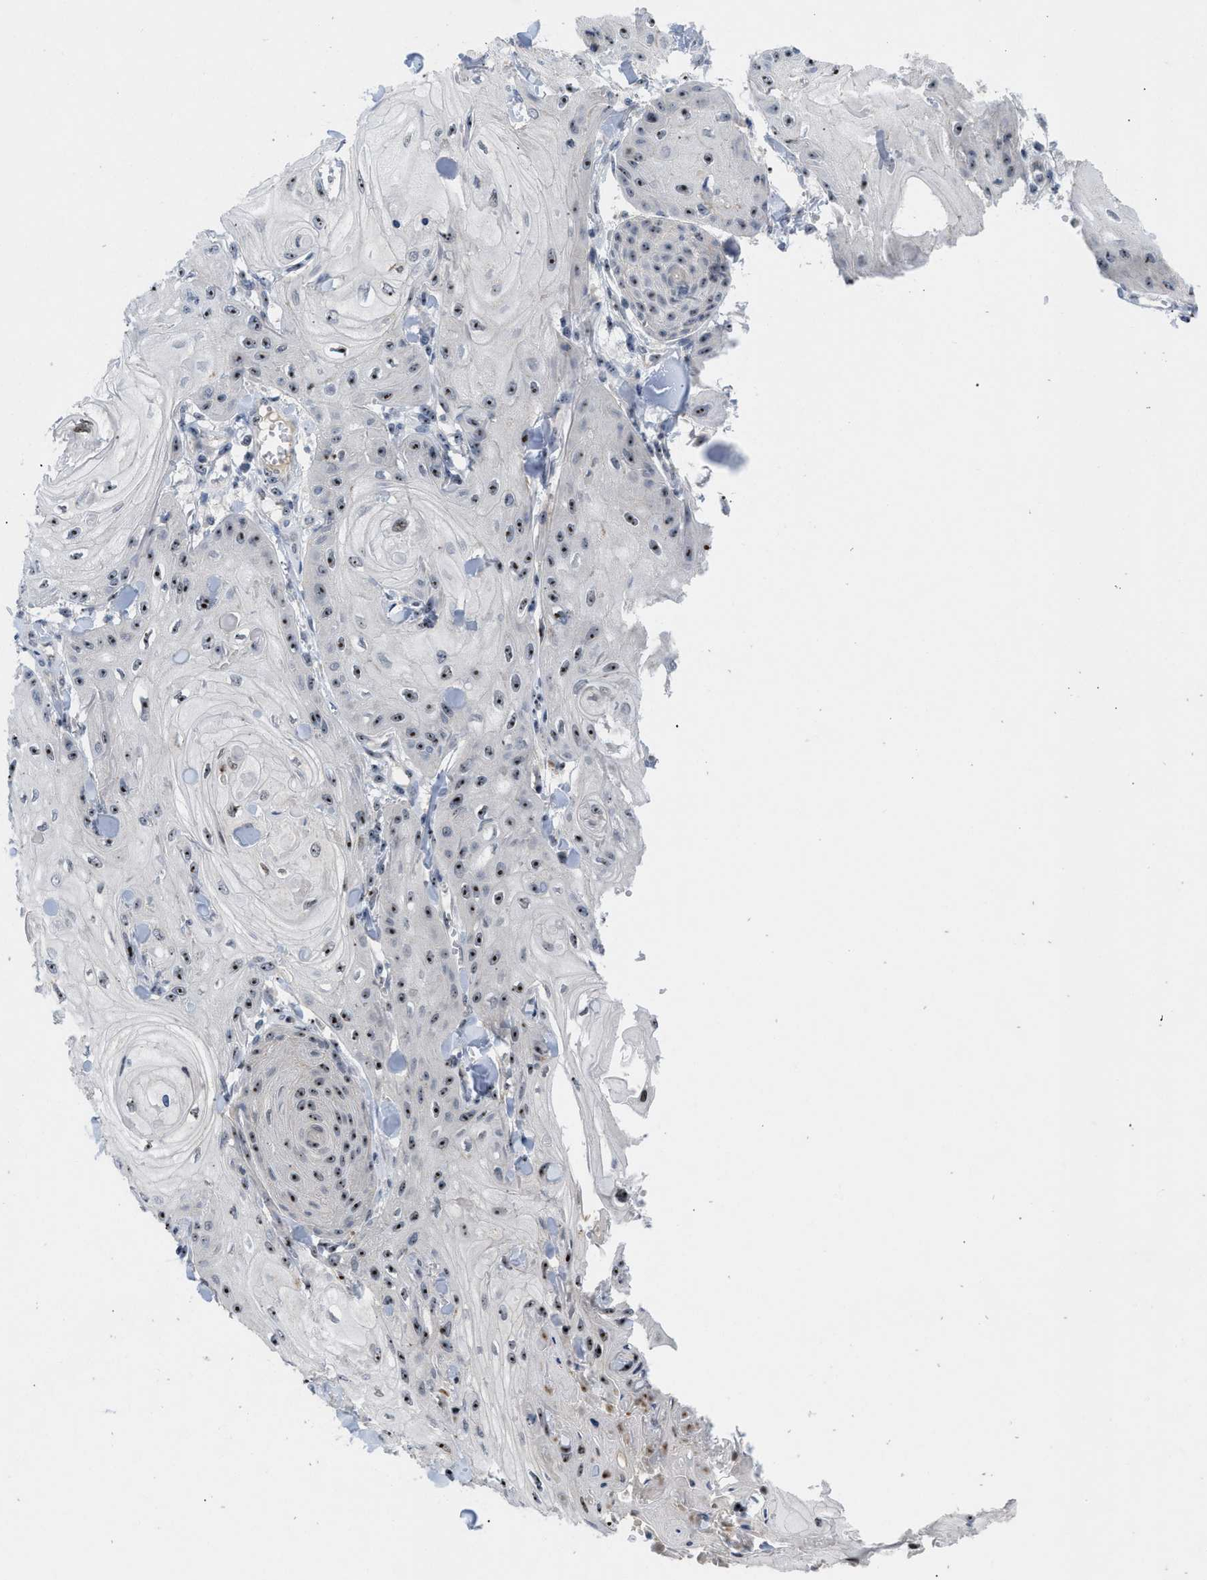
{"staining": {"intensity": "moderate", "quantity": ">75%", "location": "nuclear"}, "tissue": "skin cancer", "cell_type": "Tumor cells", "image_type": "cancer", "snomed": [{"axis": "morphology", "description": "Squamous cell carcinoma, NOS"}, {"axis": "topography", "description": "Skin"}], "caption": "Approximately >75% of tumor cells in skin cancer (squamous cell carcinoma) display moderate nuclear protein expression as visualized by brown immunohistochemical staining.", "gene": "NOP58", "patient": {"sex": "male", "age": 74}}